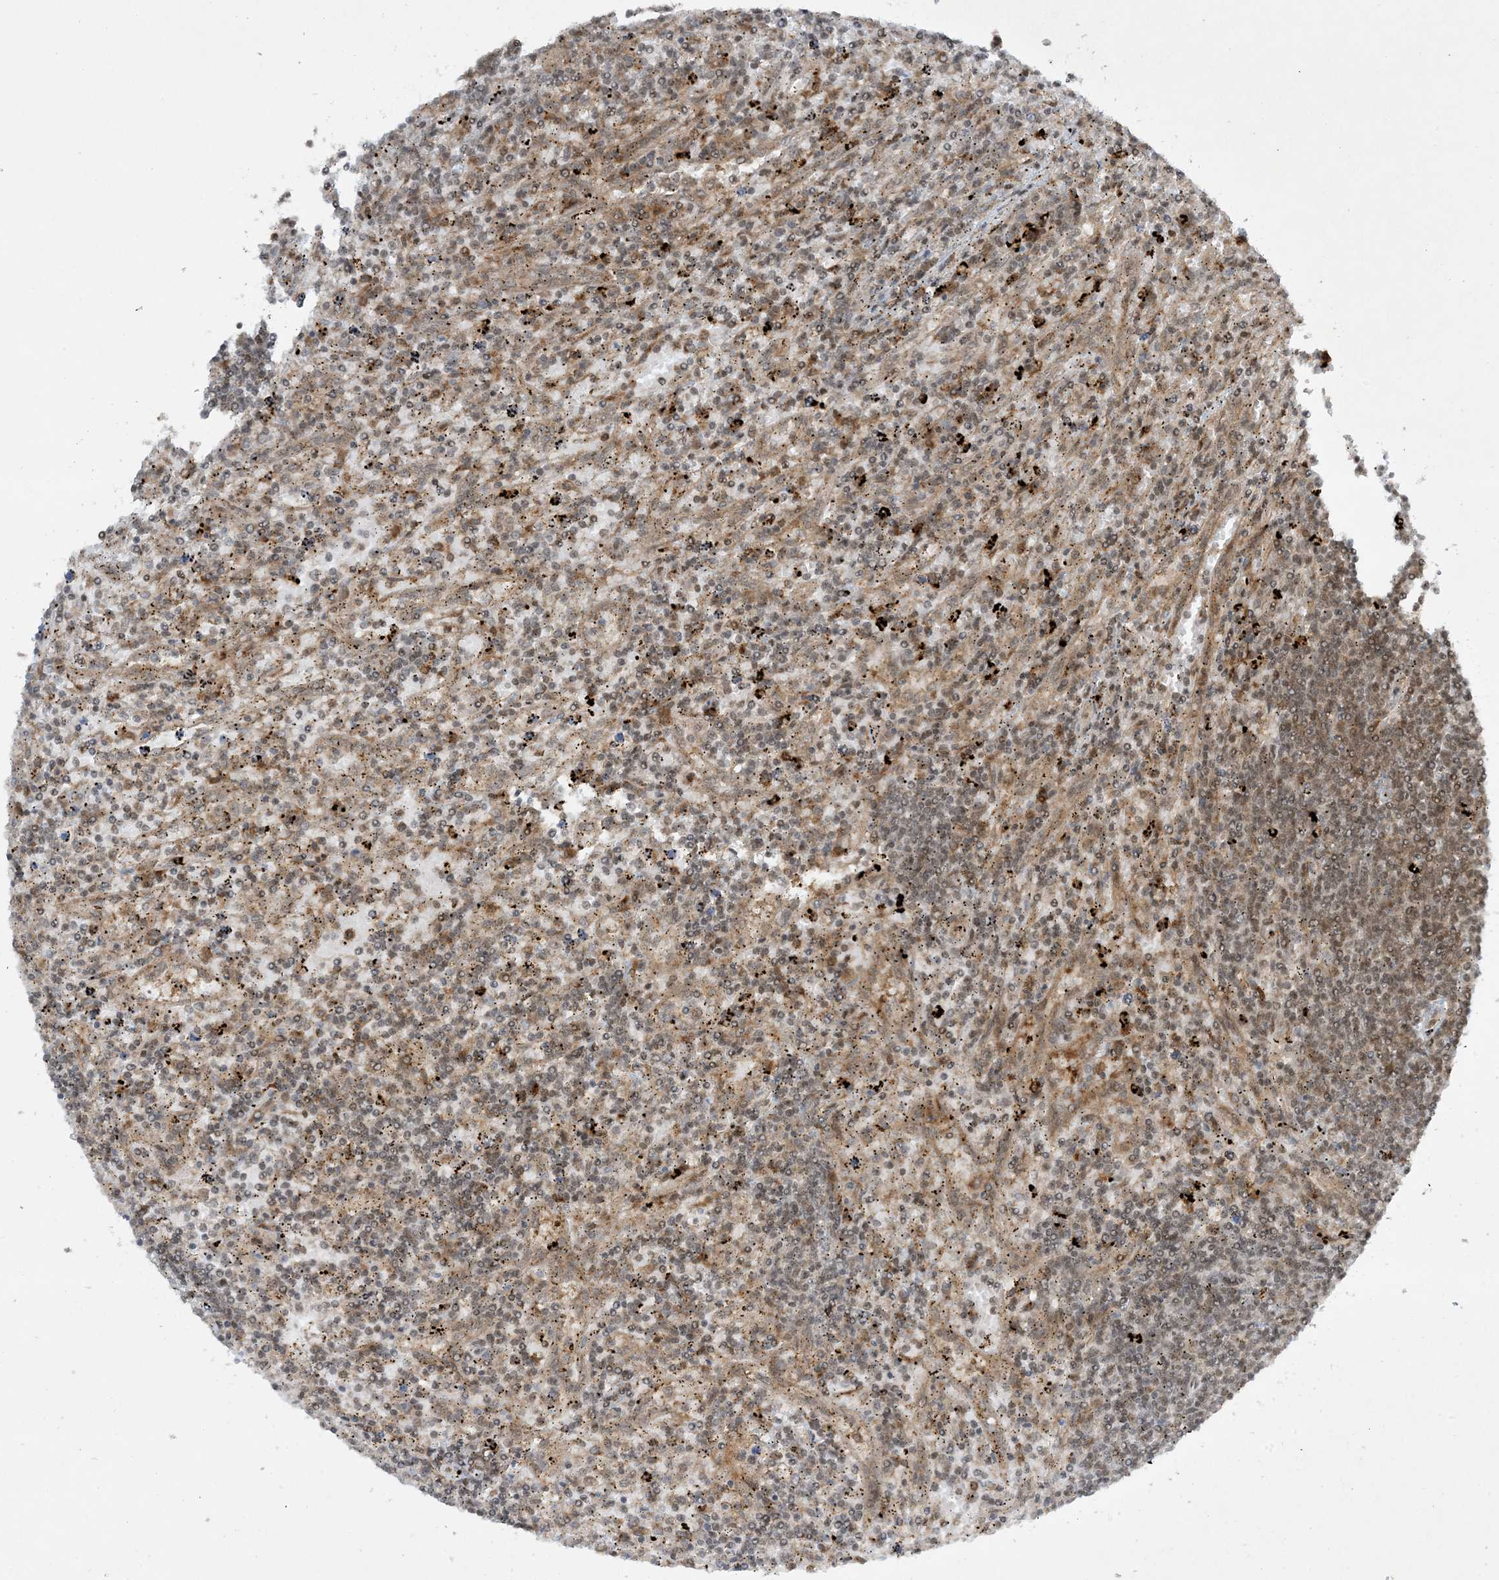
{"staining": {"intensity": "moderate", "quantity": "25%-75%", "location": "cytoplasmic/membranous,nuclear"}, "tissue": "lymphoma", "cell_type": "Tumor cells", "image_type": "cancer", "snomed": [{"axis": "morphology", "description": "Malignant lymphoma, non-Hodgkin's type, Low grade"}, {"axis": "topography", "description": "Spleen"}], "caption": "A photomicrograph of human low-grade malignant lymphoma, non-Hodgkin's type stained for a protein displays moderate cytoplasmic/membranous and nuclear brown staining in tumor cells.", "gene": "CERT1", "patient": {"sex": "male", "age": 76}}